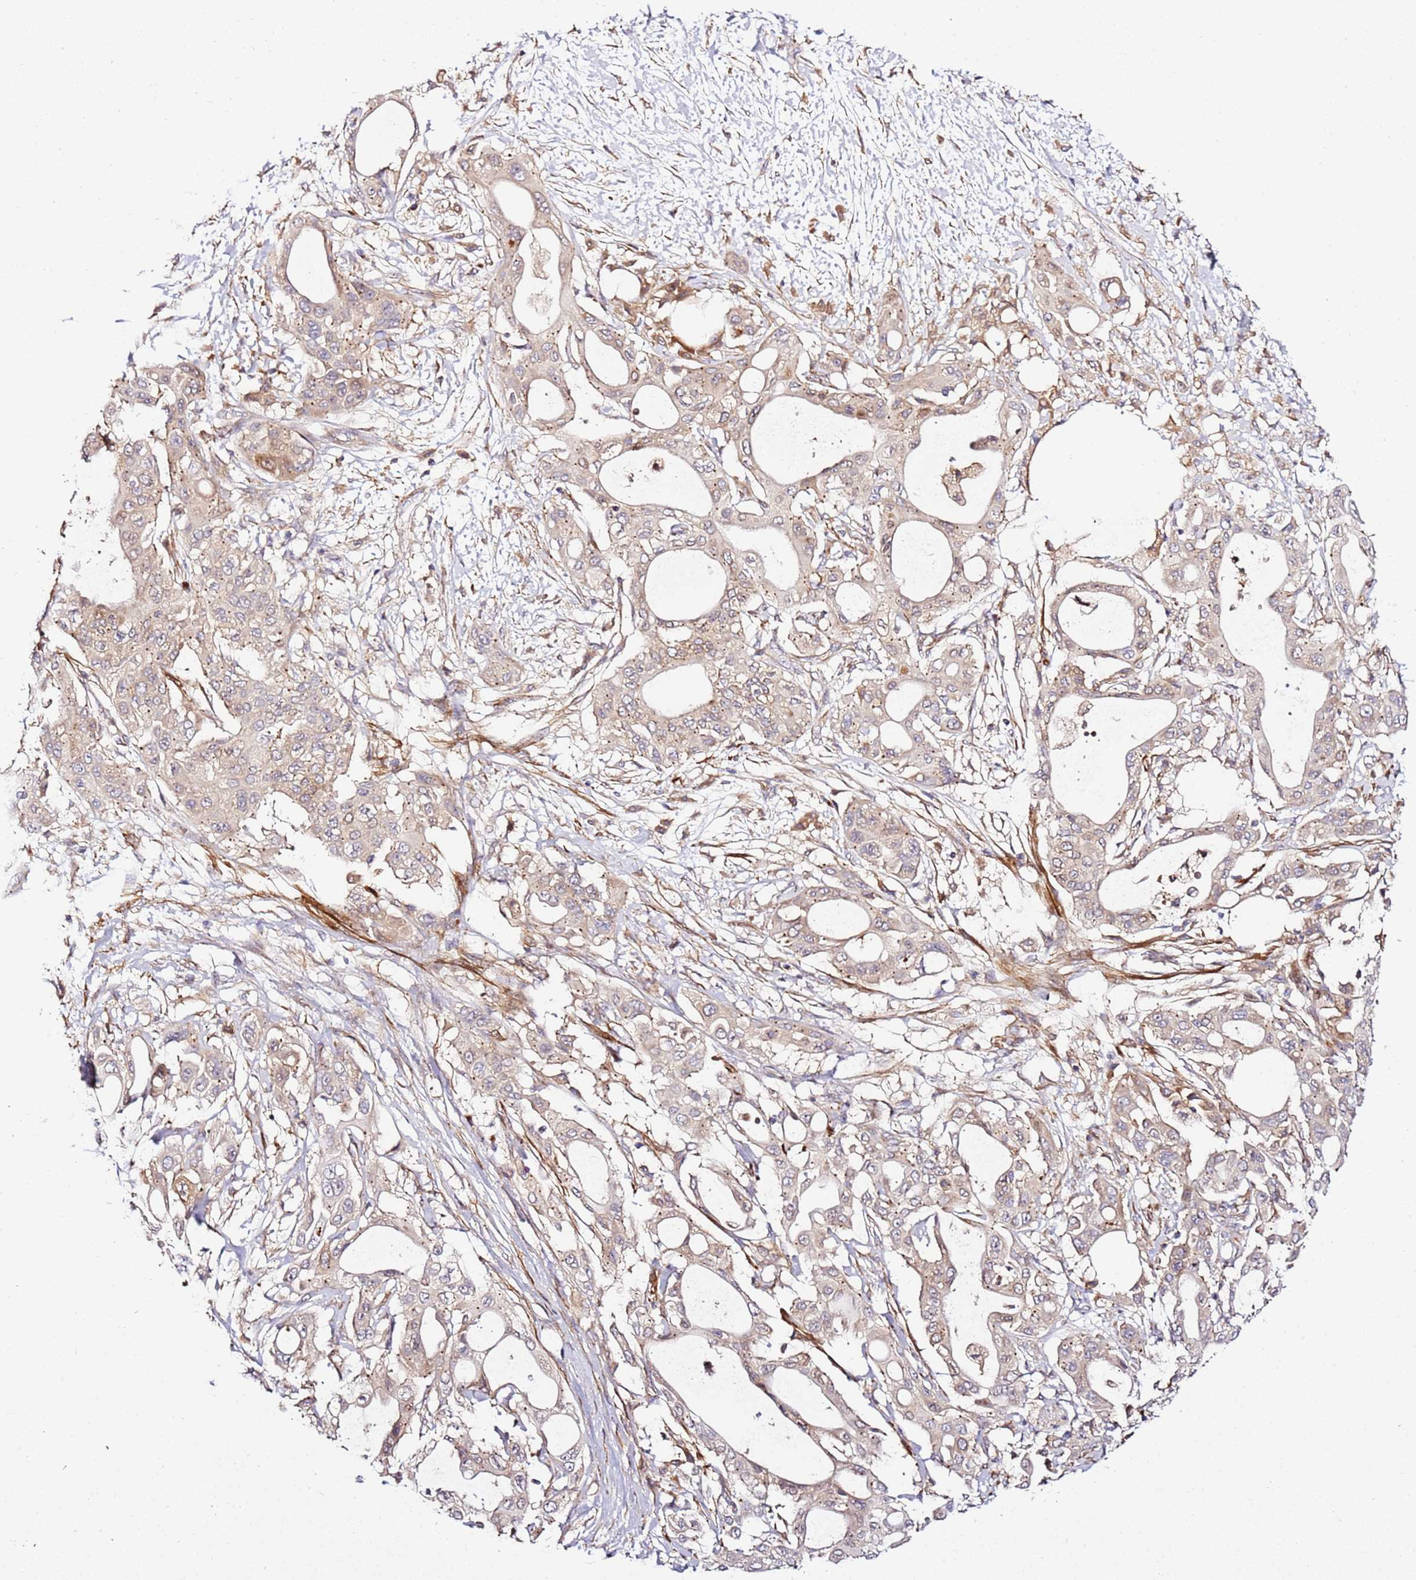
{"staining": {"intensity": "weak", "quantity": ">75%", "location": "cytoplasmic/membranous"}, "tissue": "pancreatic cancer", "cell_type": "Tumor cells", "image_type": "cancer", "snomed": [{"axis": "morphology", "description": "Adenocarcinoma, NOS"}, {"axis": "topography", "description": "Pancreas"}], "caption": "IHC (DAB (3,3'-diaminobenzidine)) staining of pancreatic cancer (adenocarcinoma) reveals weak cytoplasmic/membranous protein positivity in about >75% of tumor cells. The staining is performed using DAB (3,3'-diaminobenzidine) brown chromogen to label protein expression. The nuclei are counter-stained blue using hematoxylin.", "gene": "PVRIG", "patient": {"sex": "male", "age": 68}}